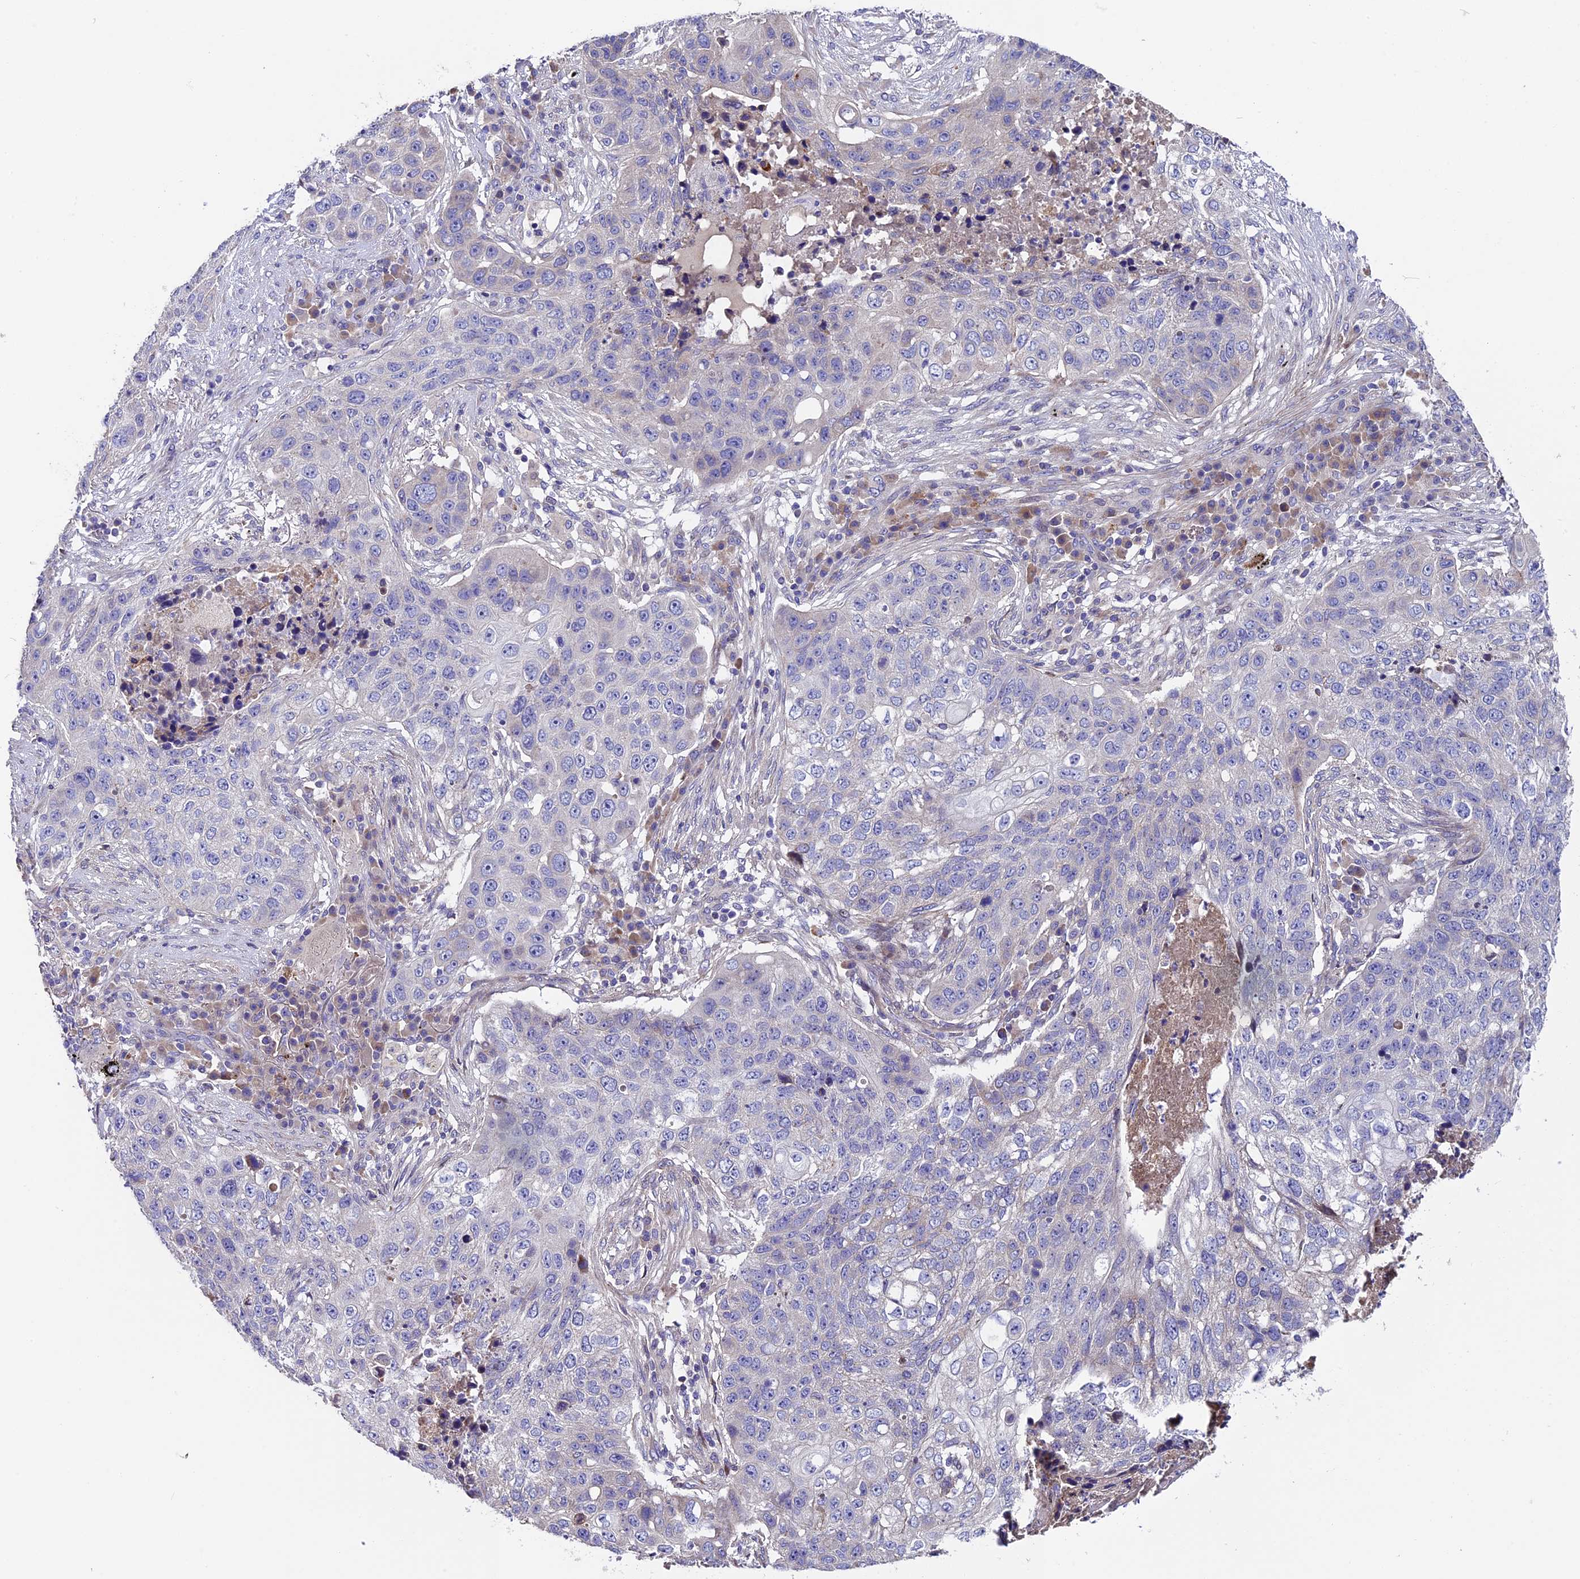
{"staining": {"intensity": "weak", "quantity": "<25%", "location": "cytoplasmic/membranous"}, "tissue": "lung cancer", "cell_type": "Tumor cells", "image_type": "cancer", "snomed": [{"axis": "morphology", "description": "Squamous cell carcinoma, NOS"}, {"axis": "topography", "description": "Lung"}], "caption": "Protein analysis of squamous cell carcinoma (lung) shows no significant expression in tumor cells. (Immunohistochemistry, brightfield microscopy, high magnification).", "gene": "PIGU", "patient": {"sex": "female", "age": 63}}